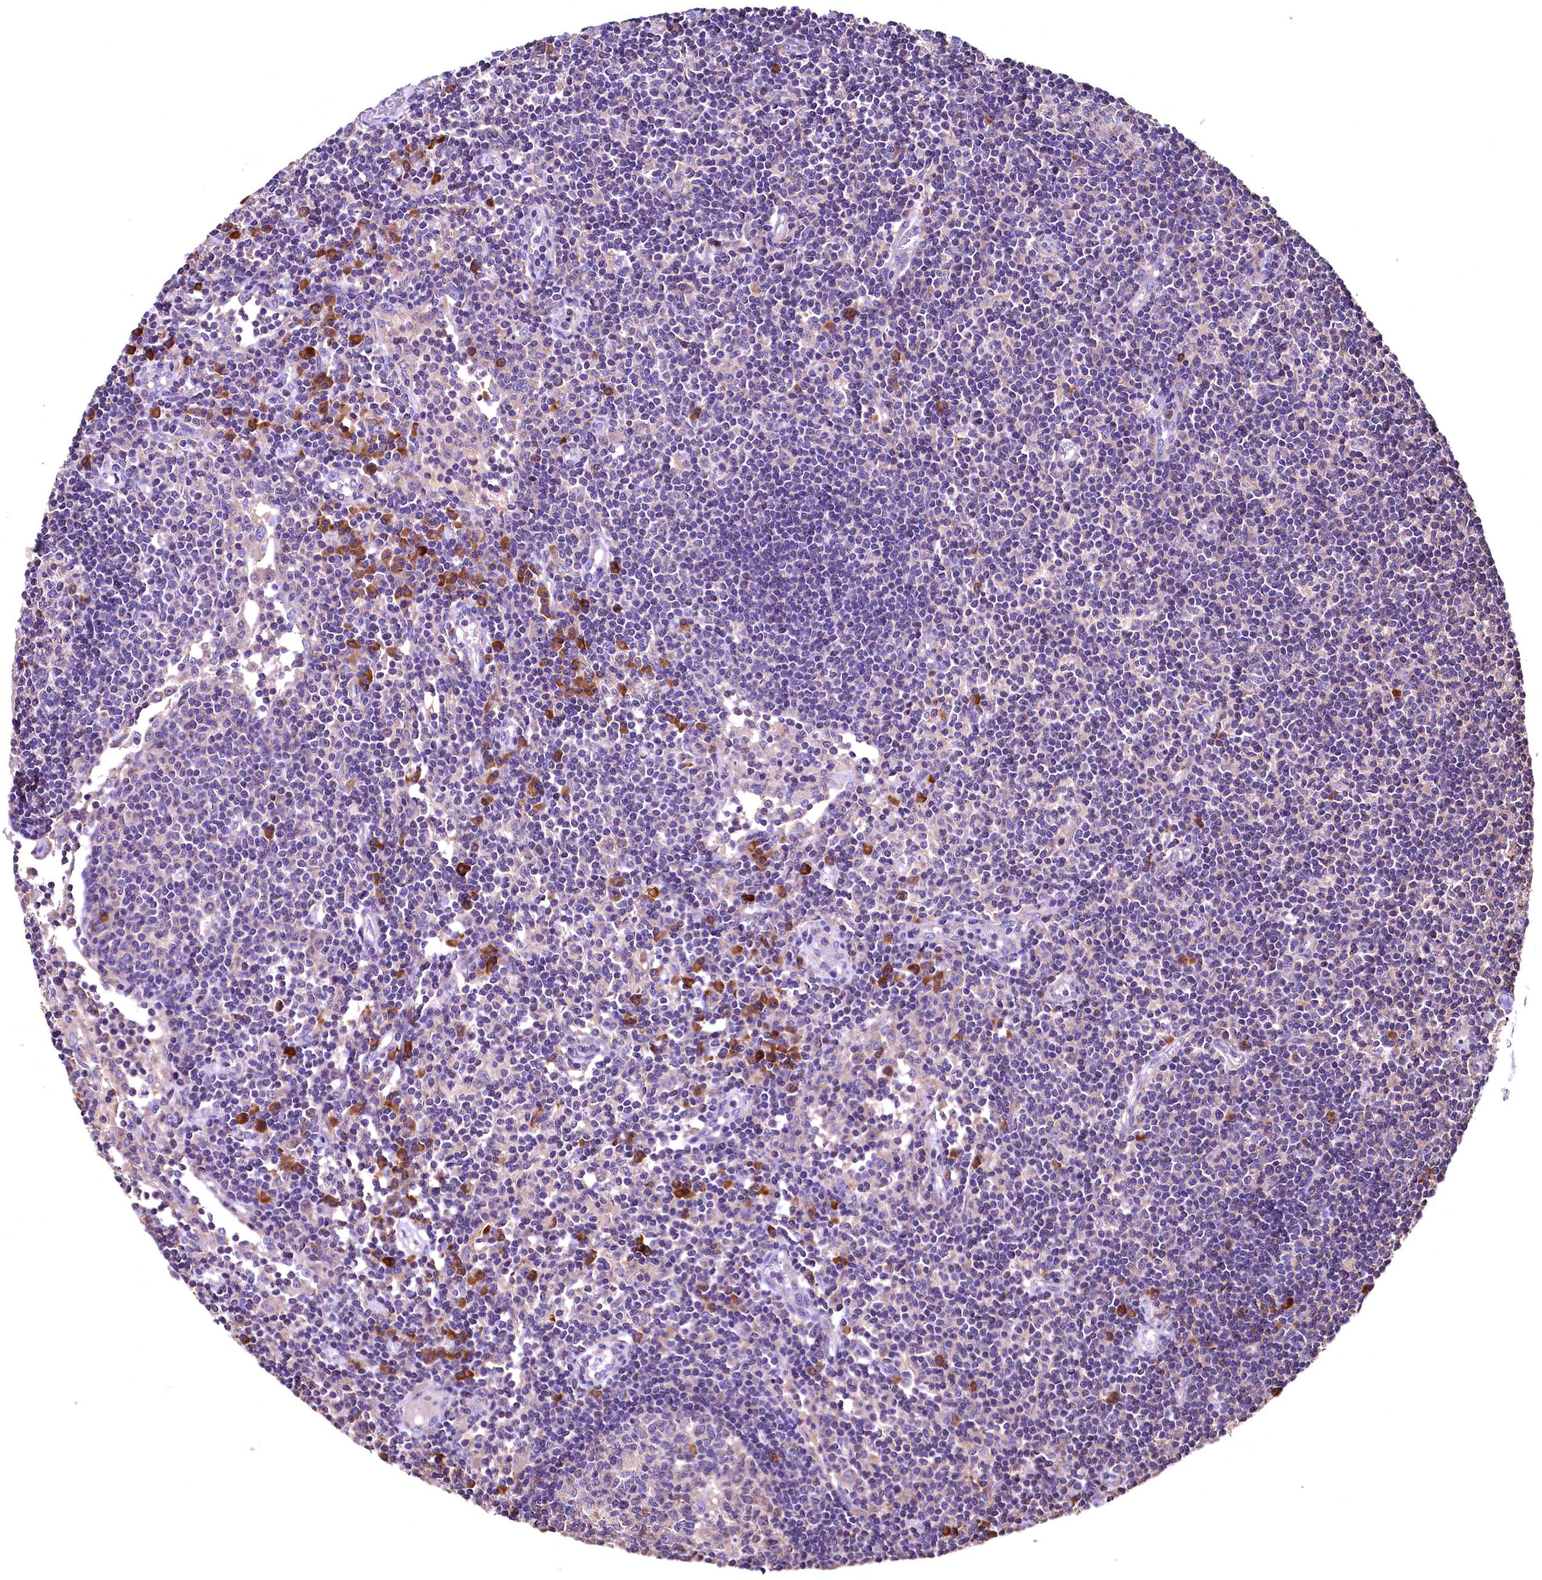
{"staining": {"intensity": "negative", "quantity": "none", "location": "none"}, "tissue": "lymph node", "cell_type": "Germinal center cells", "image_type": "normal", "snomed": [{"axis": "morphology", "description": "Normal tissue, NOS"}, {"axis": "topography", "description": "Lymph node"}], "caption": "Photomicrograph shows no significant protein expression in germinal center cells of benign lymph node.", "gene": "ENKD1", "patient": {"sex": "female", "age": 55}}